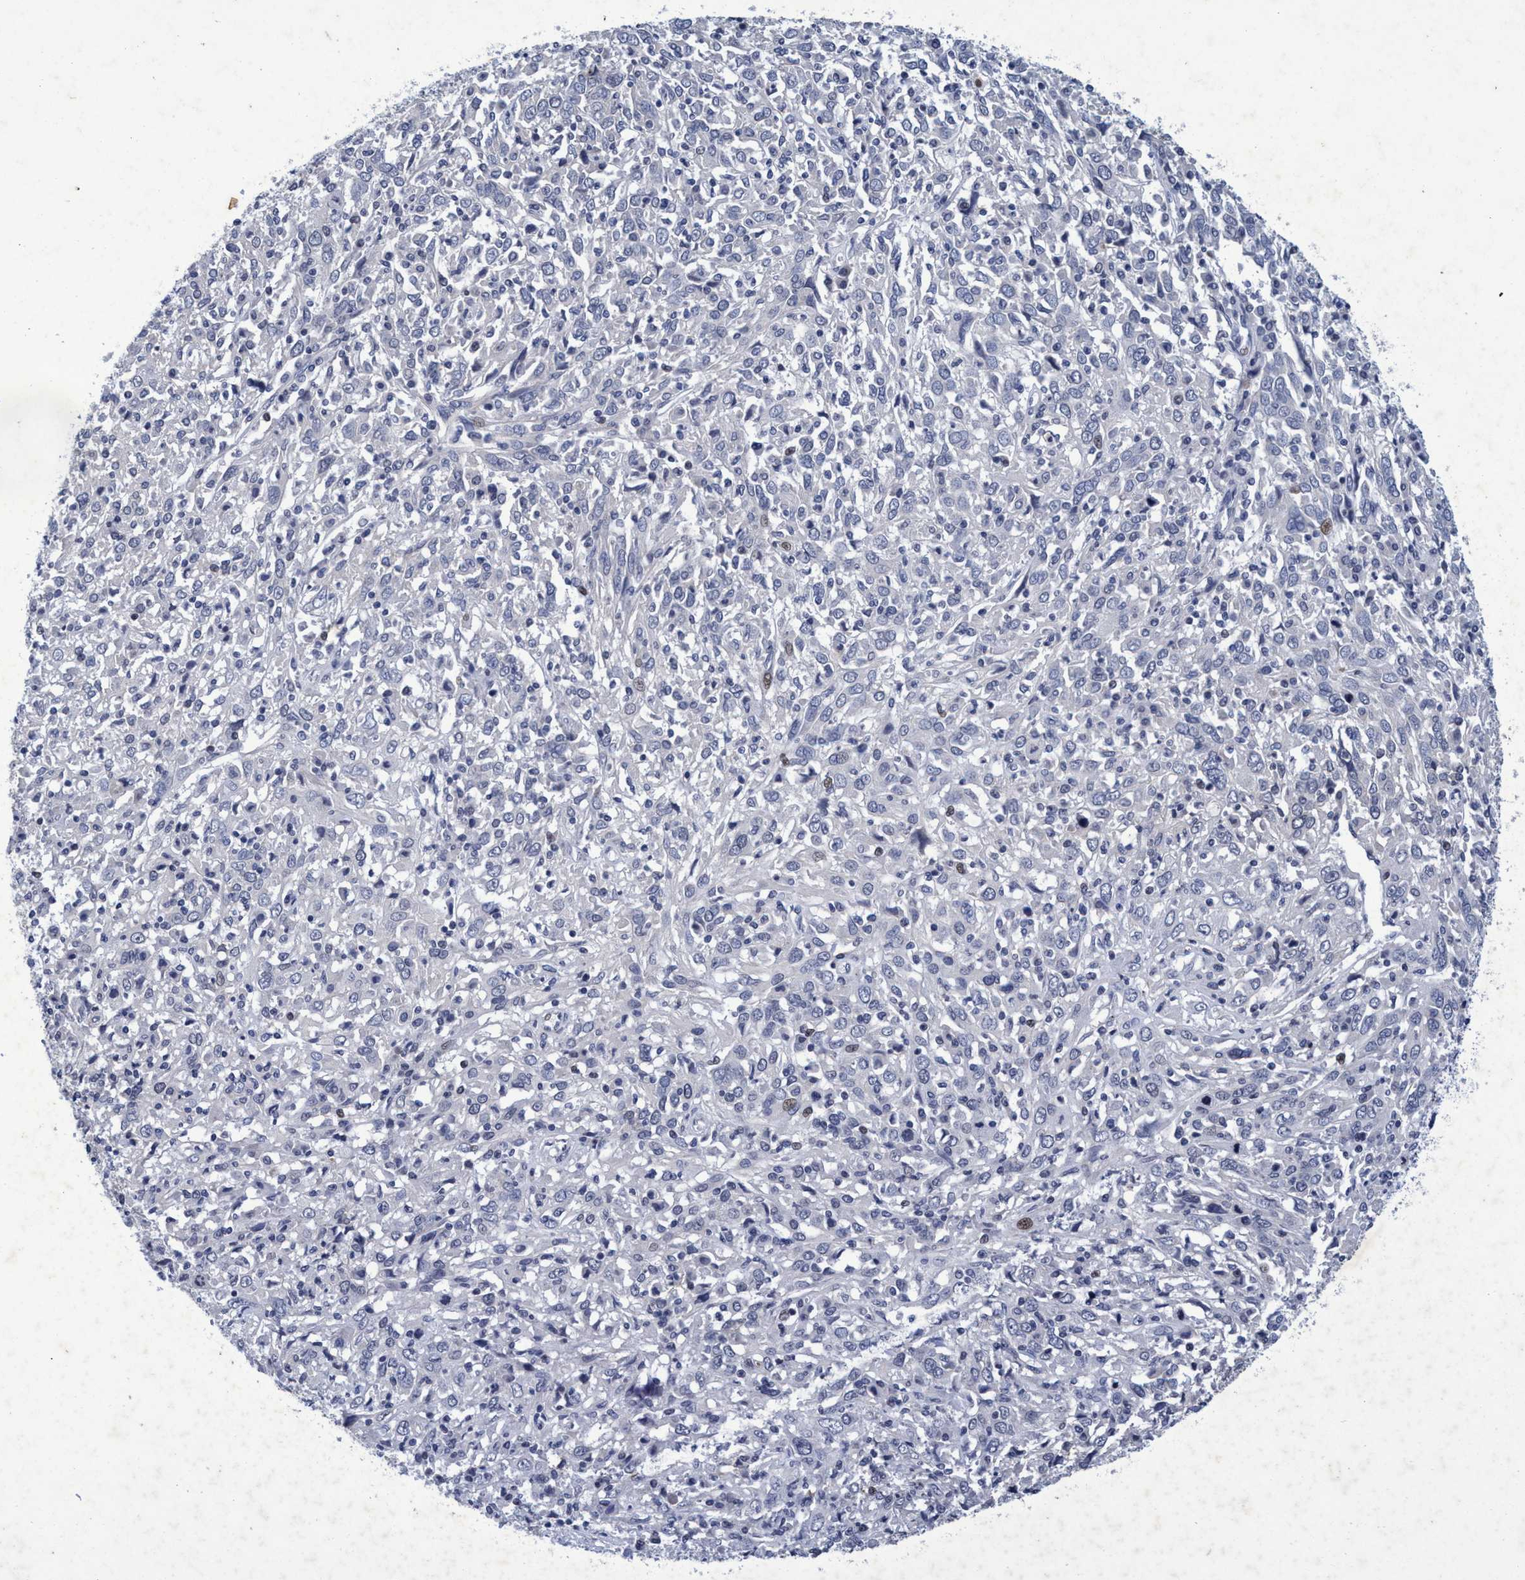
{"staining": {"intensity": "negative", "quantity": "none", "location": "none"}, "tissue": "cervical cancer", "cell_type": "Tumor cells", "image_type": "cancer", "snomed": [{"axis": "morphology", "description": "Squamous cell carcinoma, NOS"}, {"axis": "topography", "description": "Cervix"}], "caption": "An immunohistochemistry photomicrograph of squamous cell carcinoma (cervical) is shown. There is no staining in tumor cells of squamous cell carcinoma (cervical). (Stains: DAB (3,3'-diaminobenzidine) immunohistochemistry (IHC) with hematoxylin counter stain, Microscopy: brightfield microscopy at high magnification).", "gene": "GRB14", "patient": {"sex": "female", "age": 46}}